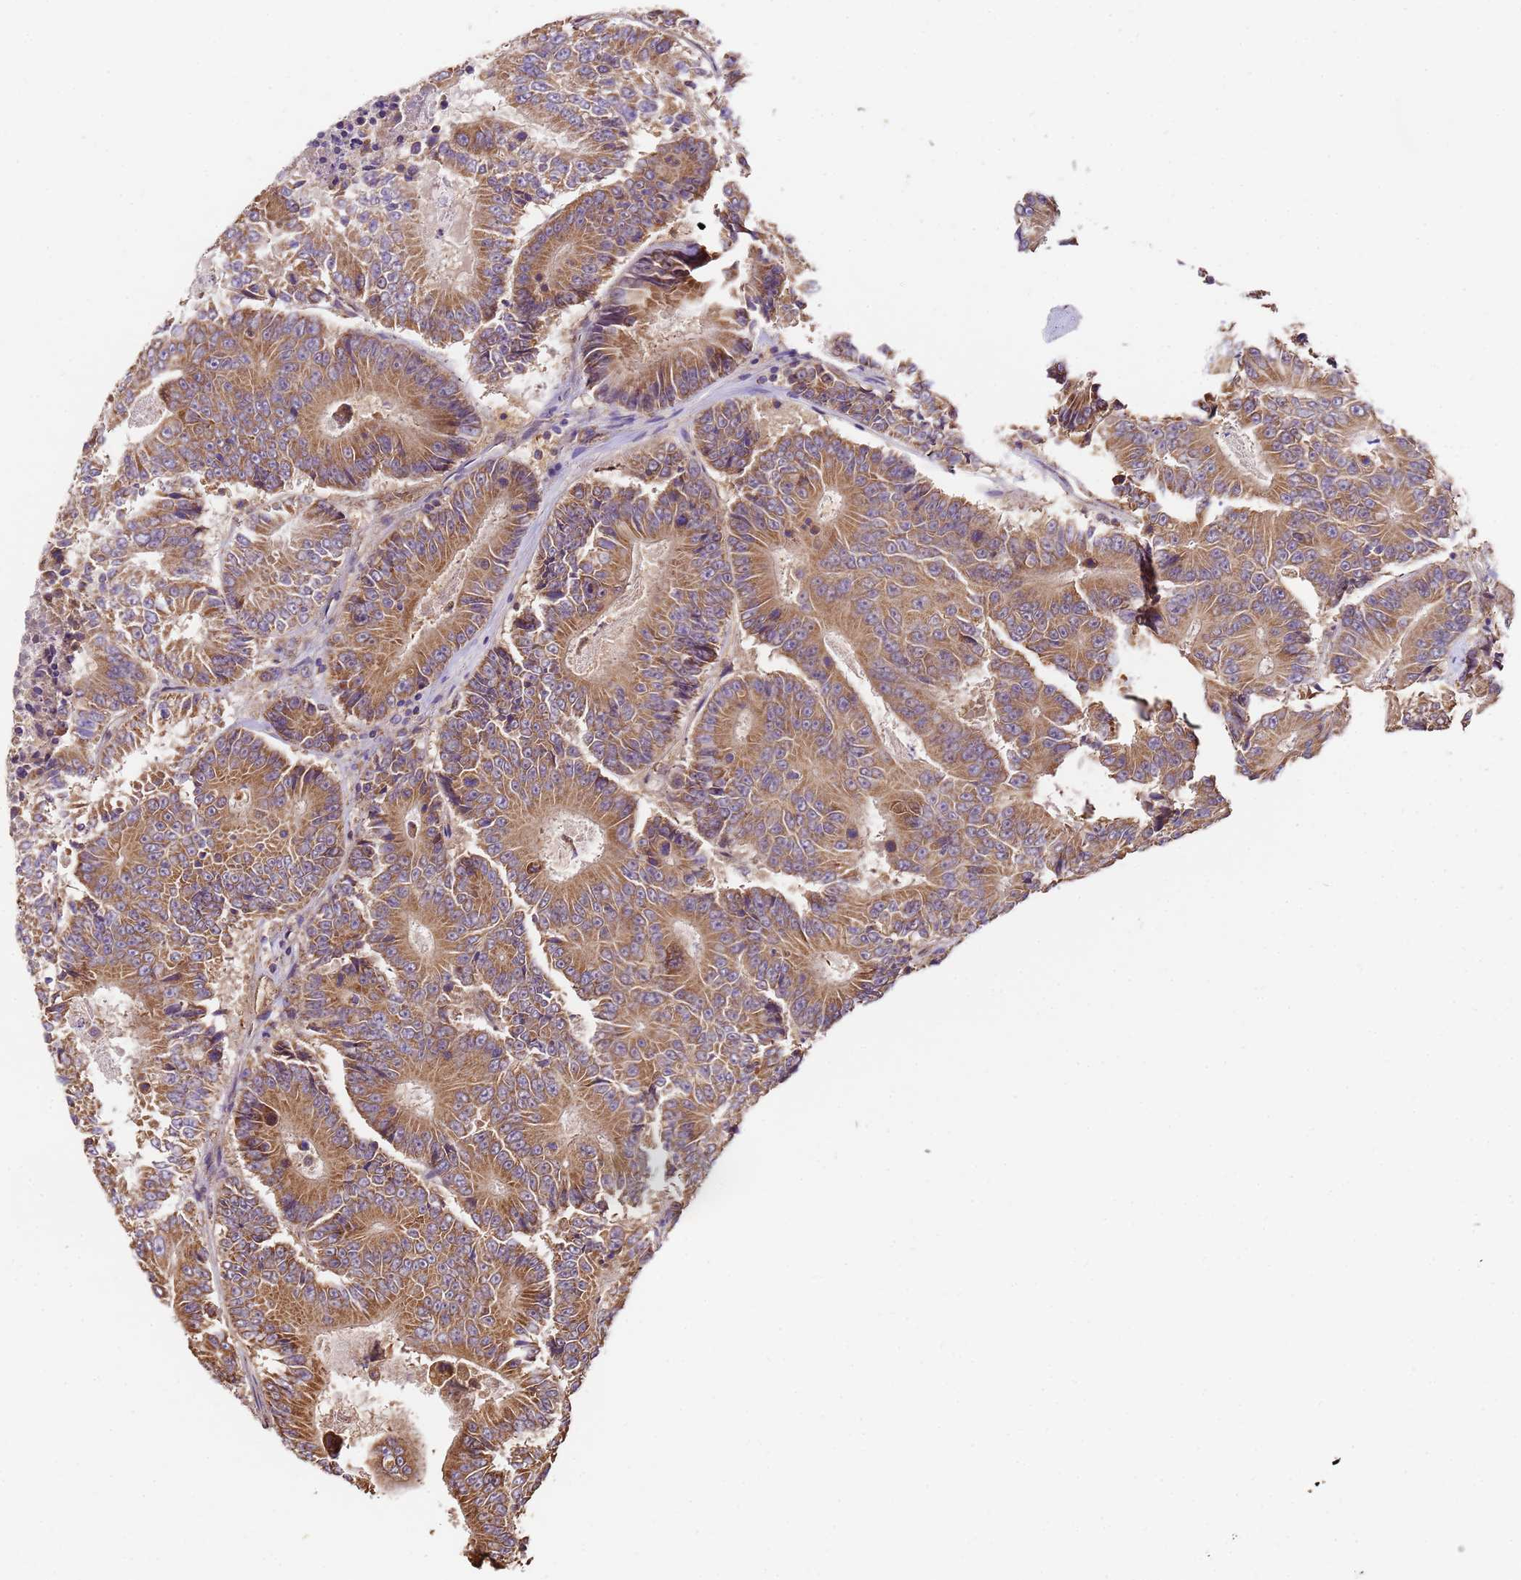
{"staining": {"intensity": "moderate", "quantity": ">75%", "location": "cytoplasmic/membranous"}, "tissue": "colorectal cancer", "cell_type": "Tumor cells", "image_type": "cancer", "snomed": [{"axis": "morphology", "description": "Adenocarcinoma, NOS"}, {"axis": "topography", "description": "Colon"}], "caption": "This micrograph demonstrates IHC staining of human colorectal adenocarcinoma, with medium moderate cytoplasmic/membranous staining in about >75% of tumor cells.", "gene": "LRRIQ1", "patient": {"sex": "male", "age": 83}}